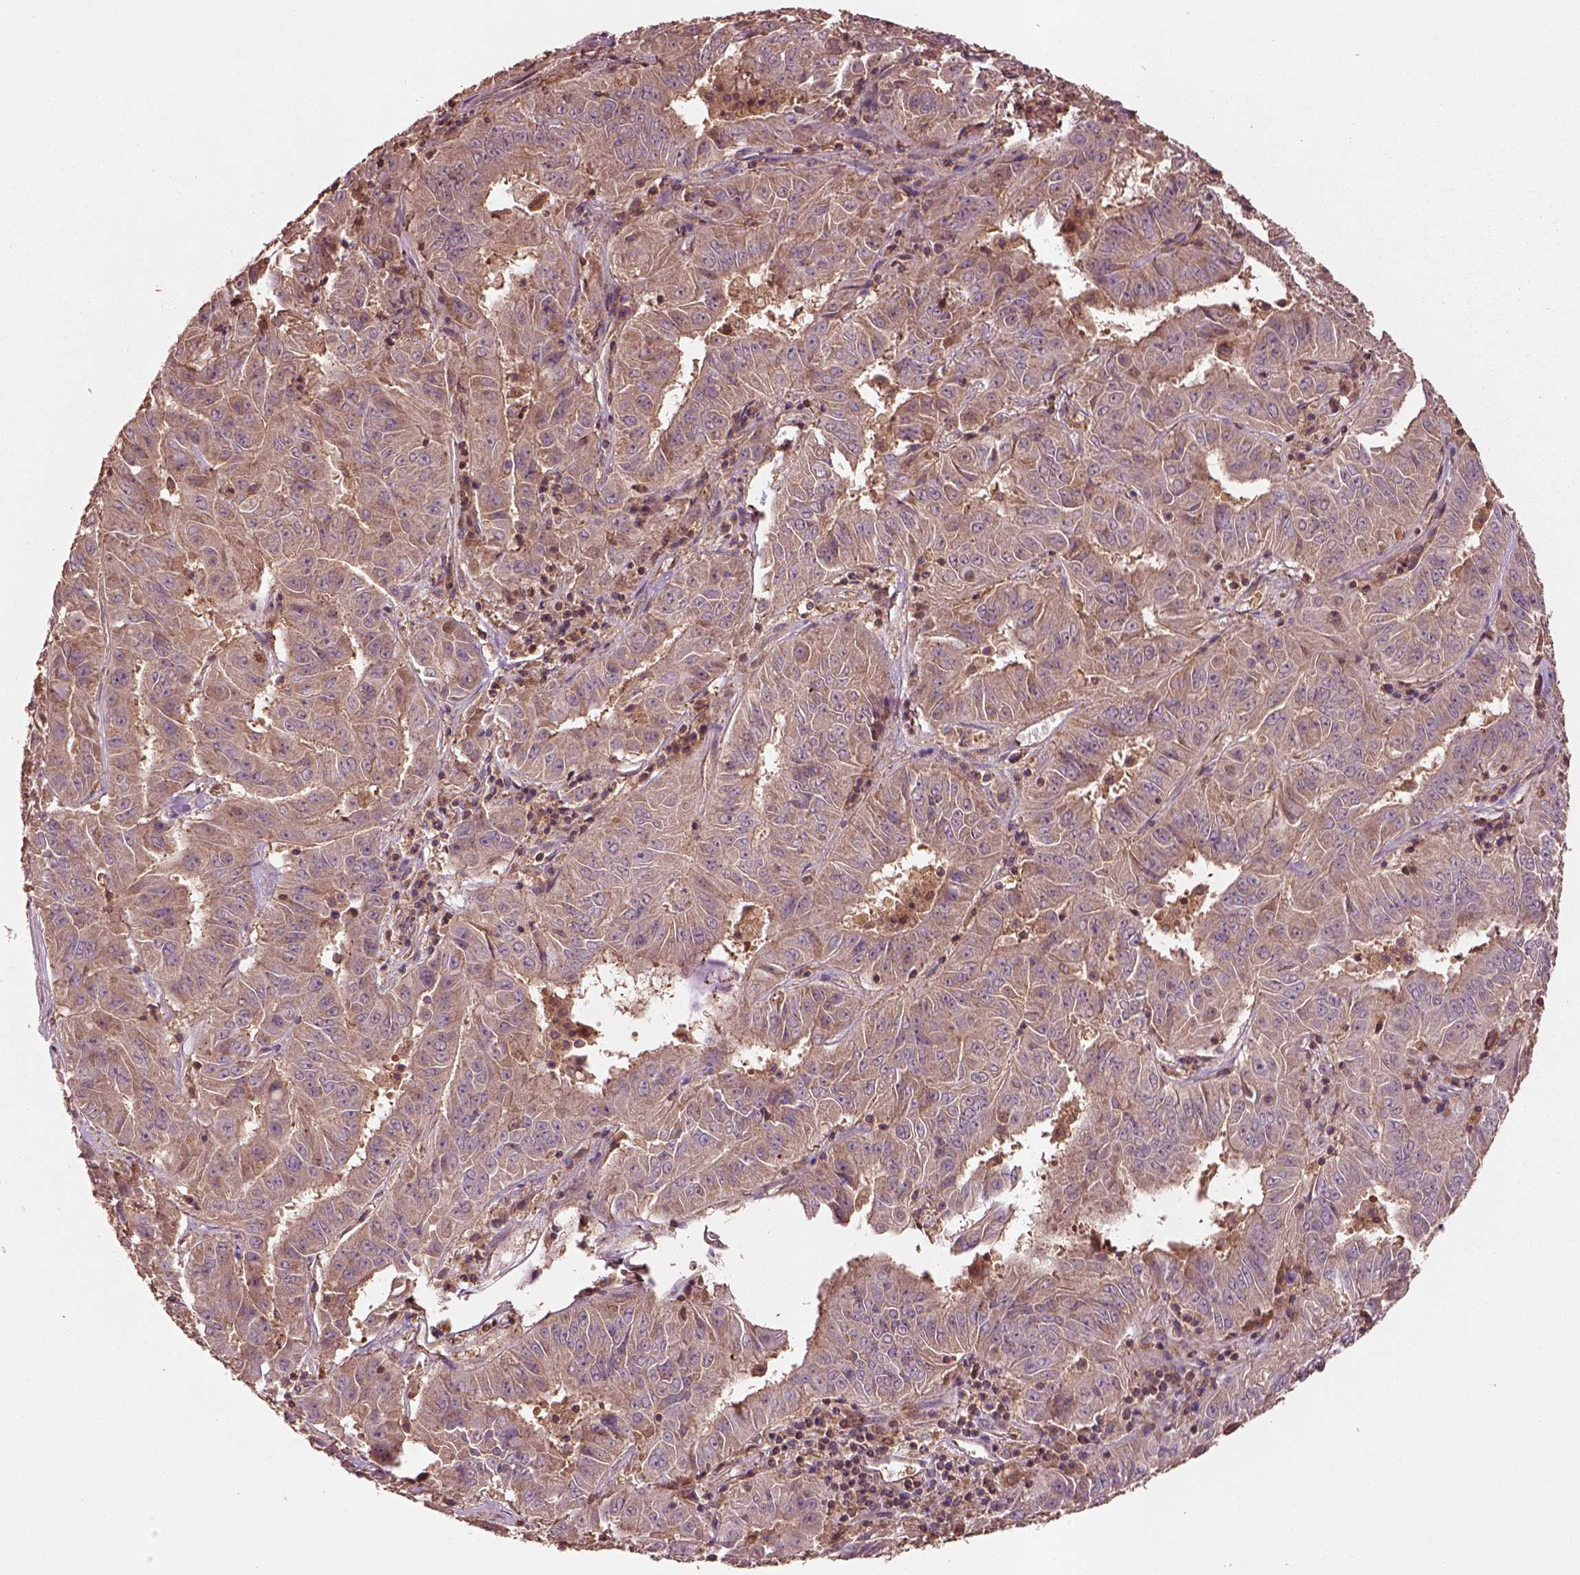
{"staining": {"intensity": "moderate", "quantity": "25%-75%", "location": "cytoplasmic/membranous"}, "tissue": "pancreatic cancer", "cell_type": "Tumor cells", "image_type": "cancer", "snomed": [{"axis": "morphology", "description": "Adenocarcinoma, NOS"}, {"axis": "topography", "description": "Pancreas"}], "caption": "High-power microscopy captured an immunohistochemistry photomicrograph of adenocarcinoma (pancreatic), revealing moderate cytoplasmic/membranous expression in about 25%-75% of tumor cells.", "gene": "TRADD", "patient": {"sex": "male", "age": 63}}